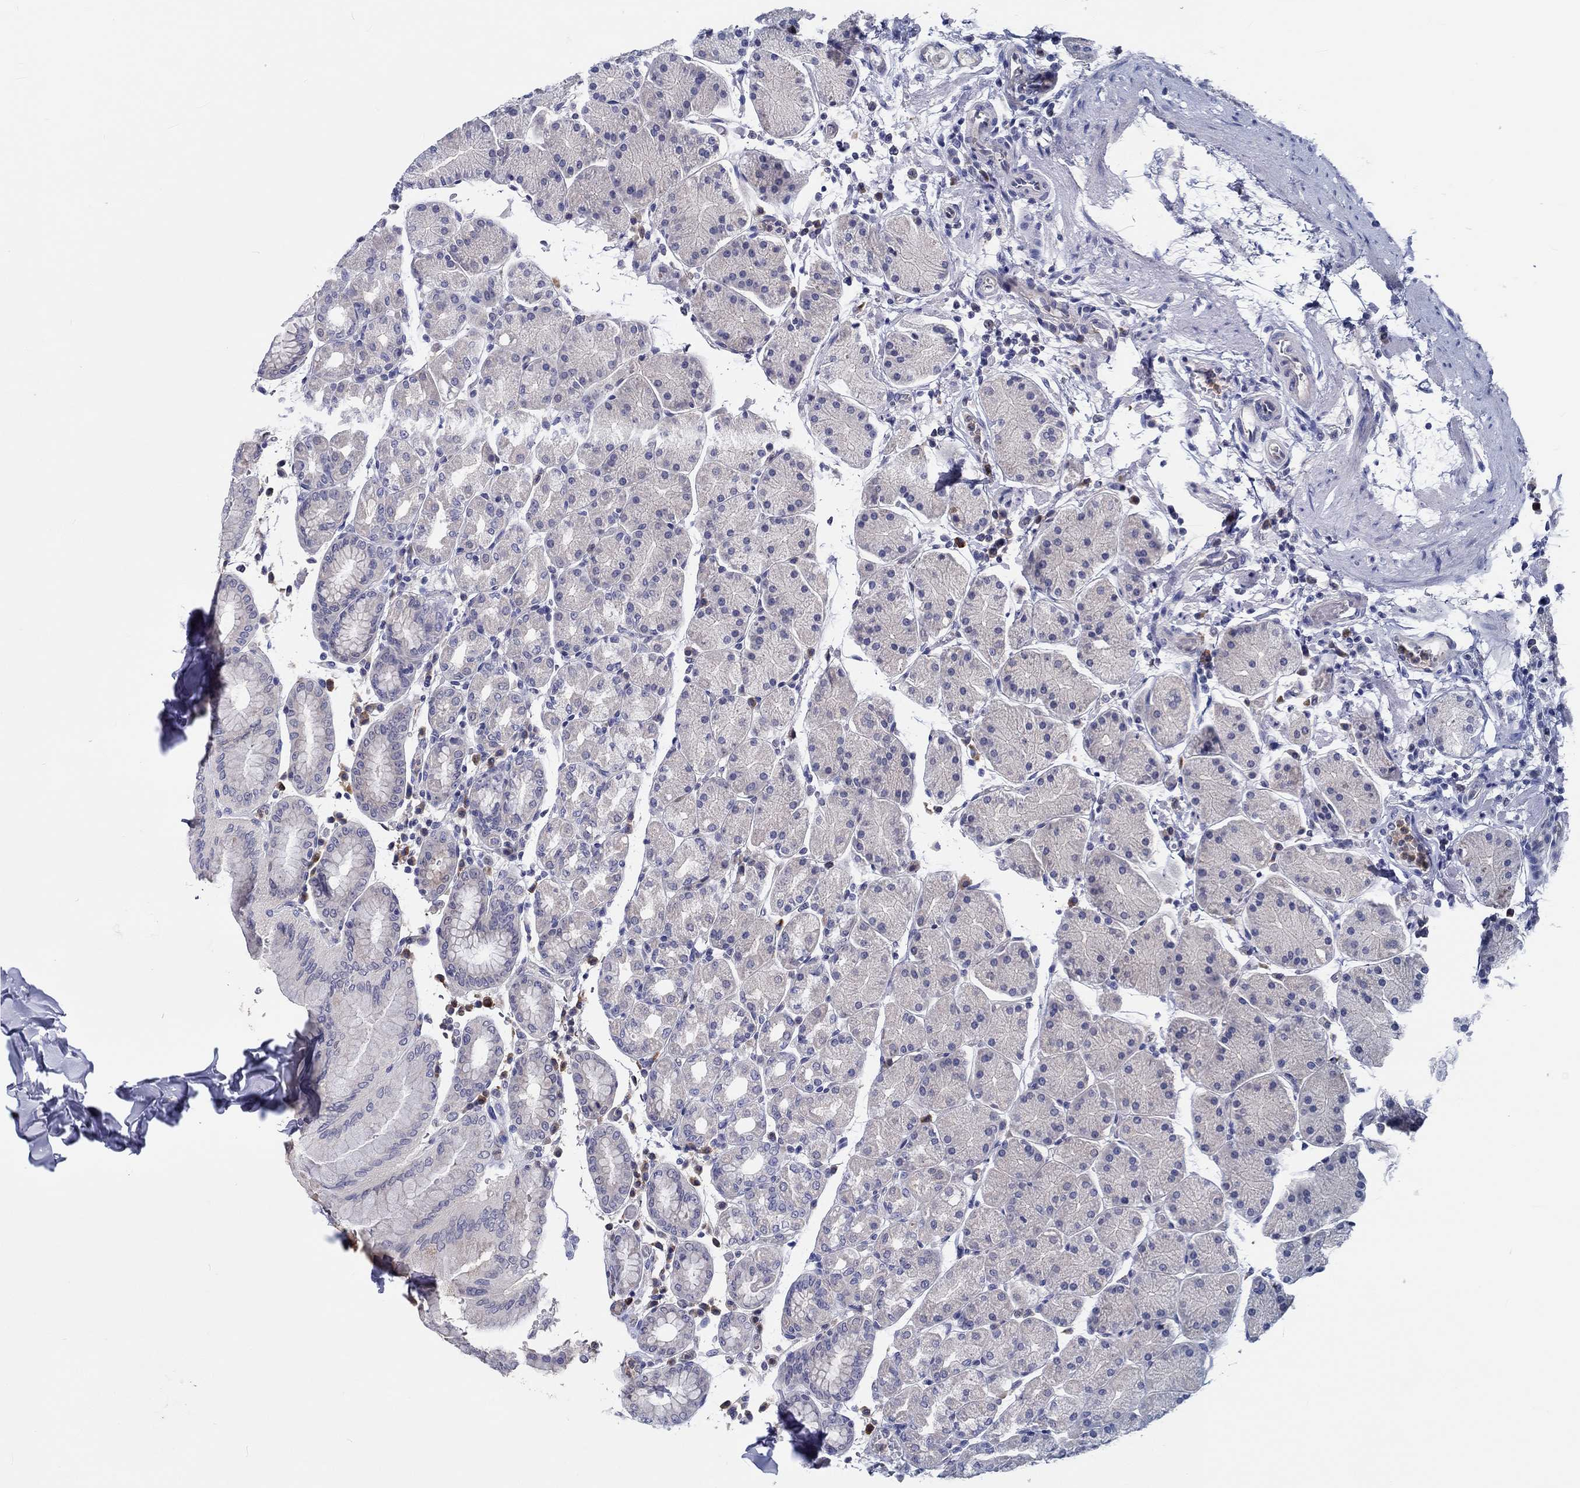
{"staining": {"intensity": "negative", "quantity": "none", "location": "none"}, "tissue": "stomach", "cell_type": "Glandular cells", "image_type": "normal", "snomed": [{"axis": "morphology", "description": "Normal tissue, NOS"}, {"axis": "topography", "description": "Stomach"}], "caption": "Immunohistochemical staining of benign stomach exhibits no significant expression in glandular cells. (Stains: DAB immunohistochemistry (IHC) with hematoxylin counter stain, Microscopy: brightfield microscopy at high magnification).", "gene": "ABCG4", "patient": {"sex": "male", "age": 54}}